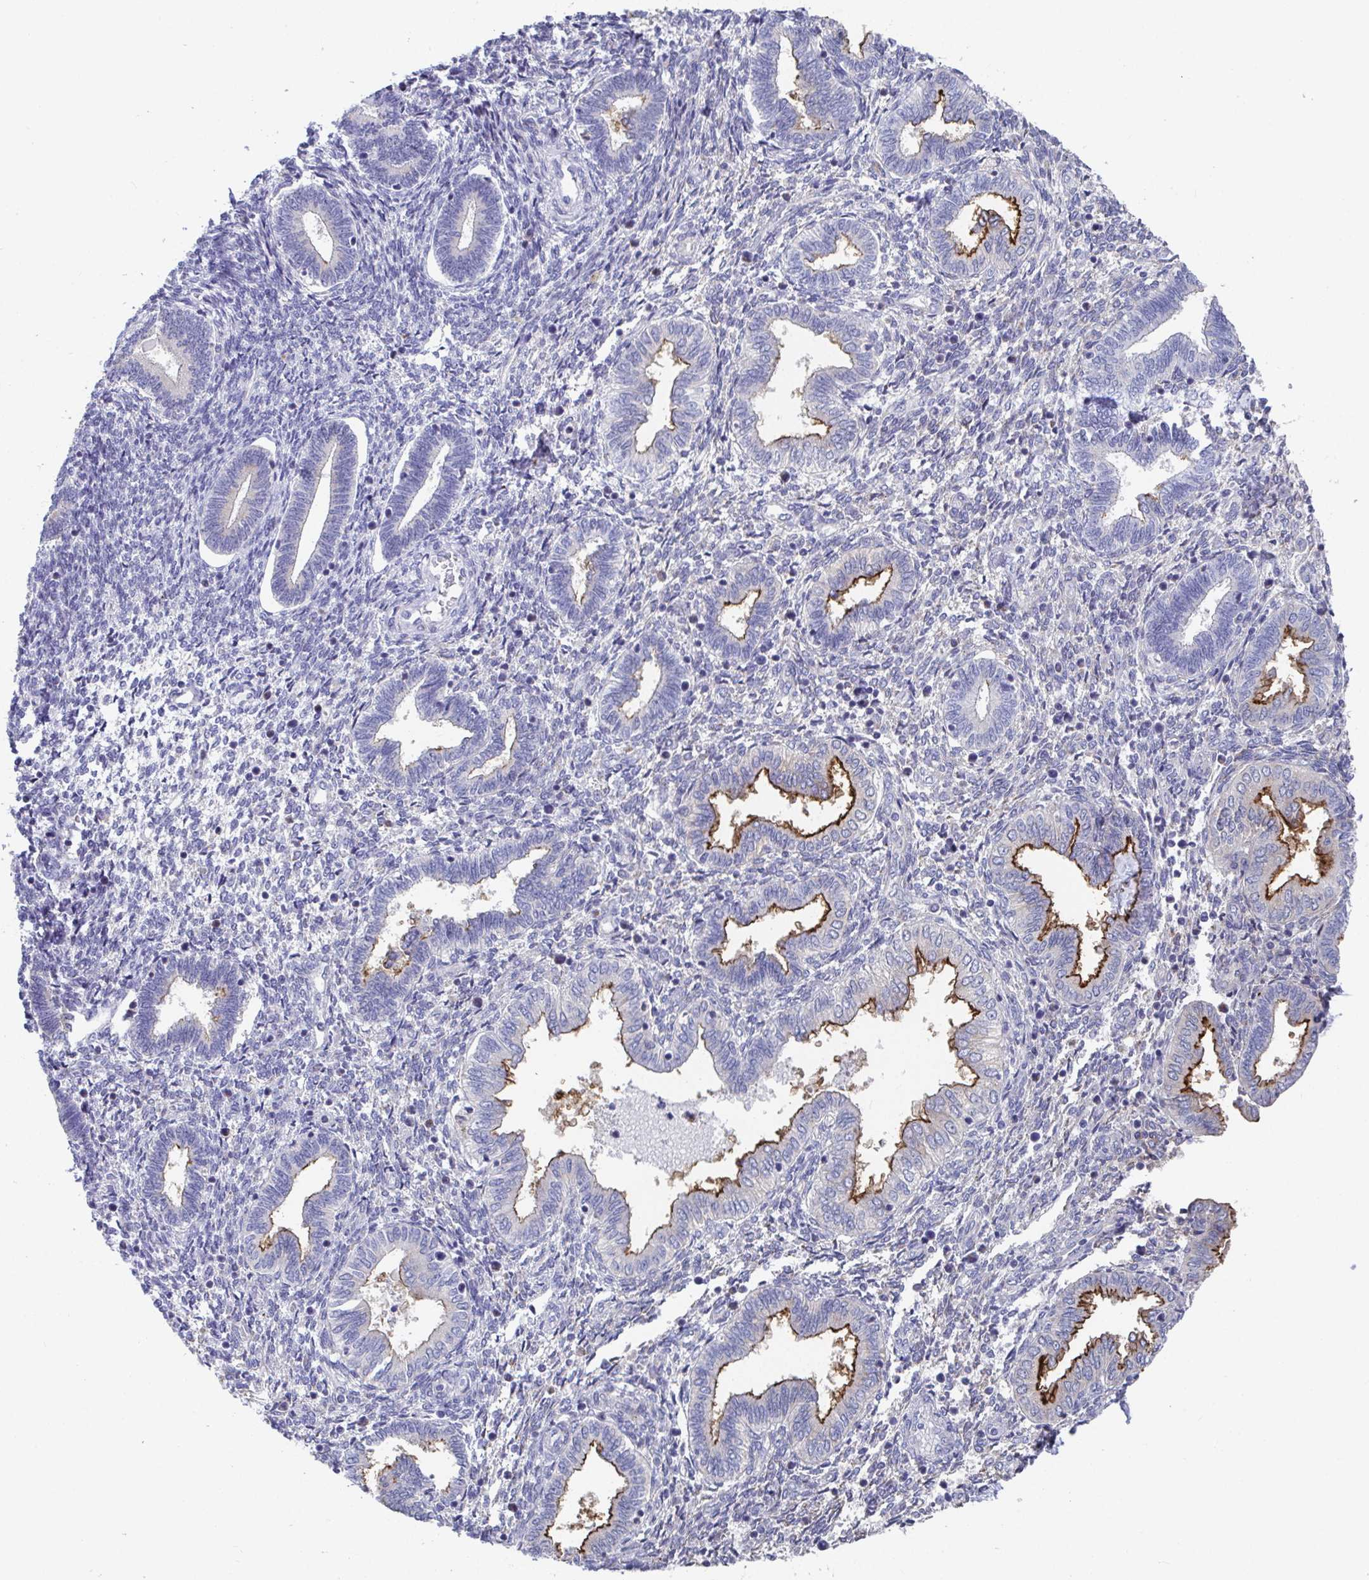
{"staining": {"intensity": "negative", "quantity": "none", "location": "none"}, "tissue": "endometrium", "cell_type": "Cells in endometrial stroma", "image_type": "normal", "snomed": [{"axis": "morphology", "description": "Normal tissue, NOS"}, {"axis": "topography", "description": "Endometrium"}], "caption": "DAB immunohistochemical staining of normal human endometrium displays no significant positivity in cells in endometrial stroma. (DAB (3,3'-diaminobenzidine) immunohistochemistry (IHC) with hematoxylin counter stain).", "gene": "TAS2R39", "patient": {"sex": "female", "age": 42}}